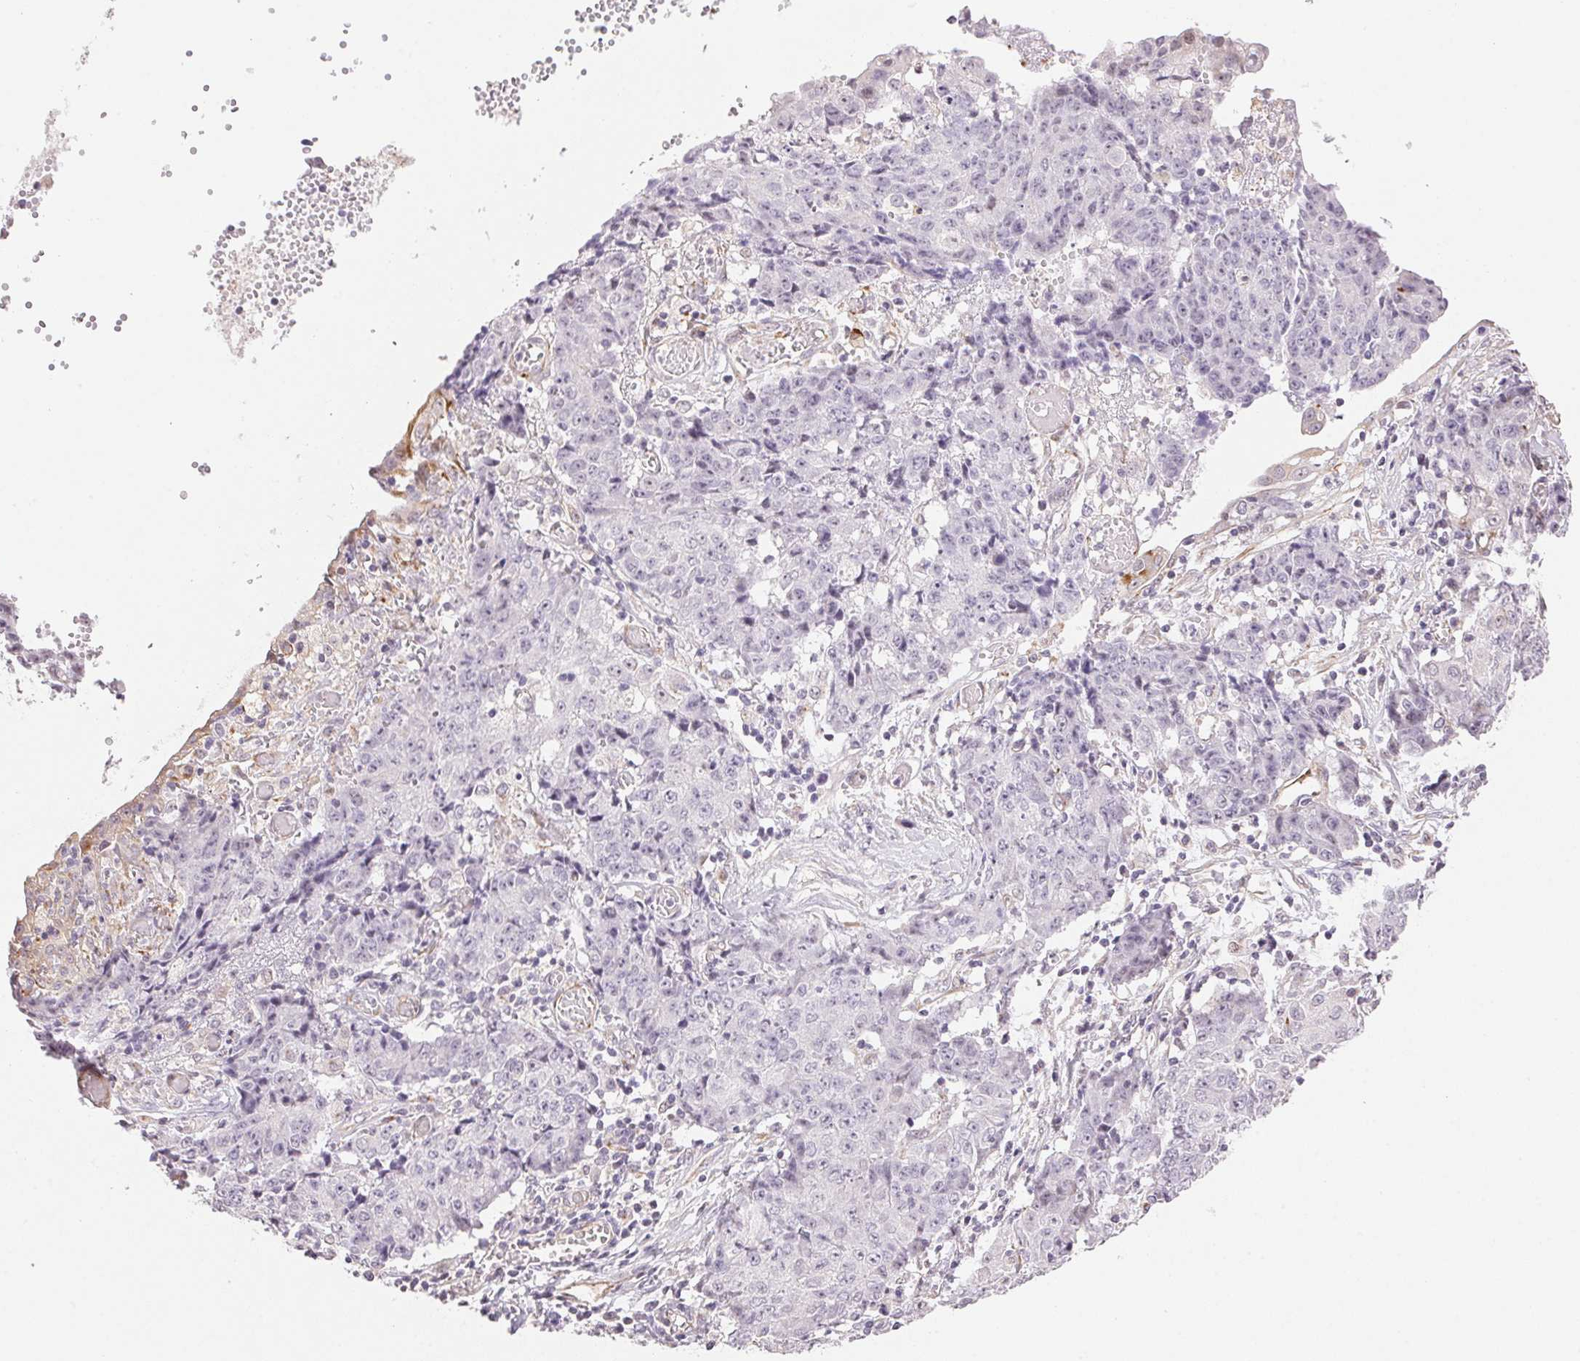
{"staining": {"intensity": "negative", "quantity": "none", "location": "none"}, "tissue": "ovarian cancer", "cell_type": "Tumor cells", "image_type": "cancer", "snomed": [{"axis": "morphology", "description": "Carcinoma, endometroid"}, {"axis": "topography", "description": "Ovary"}], "caption": "Immunohistochemical staining of endometroid carcinoma (ovarian) demonstrates no significant expression in tumor cells. Nuclei are stained in blue.", "gene": "GYG2", "patient": {"sex": "female", "age": 42}}